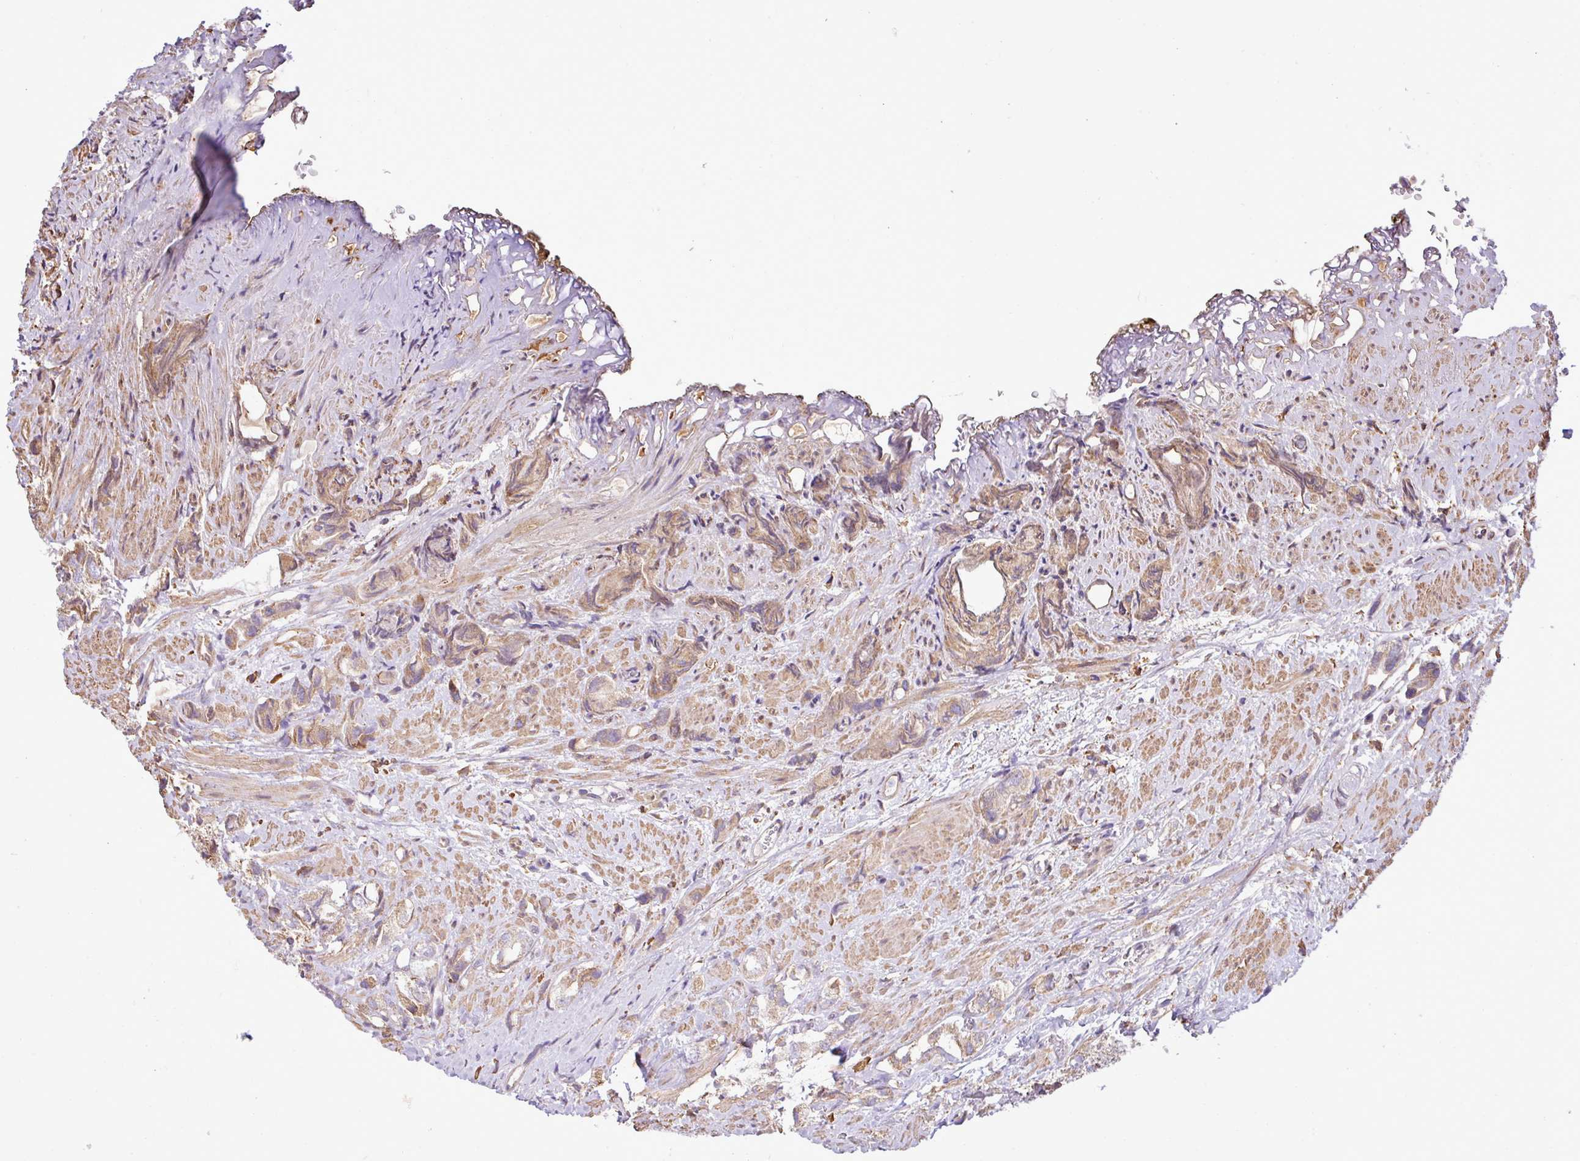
{"staining": {"intensity": "weak", "quantity": "25%-75%", "location": "cytoplasmic/membranous"}, "tissue": "prostate cancer", "cell_type": "Tumor cells", "image_type": "cancer", "snomed": [{"axis": "morphology", "description": "Adenocarcinoma, High grade"}, {"axis": "topography", "description": "Prostate"}], "caption": "Prostate cancer stained with DAB (3,3'-diaminobenzidine) immunohistochemistry (IHC) demonstrates low levels of weak cytoplasmic/membranous expression in about 25%-75% of tumor cells. The staining was performed using DAB, with brown indicating positive protein expression. Nuclei are stained blue with hematoxylin.", "gene": "ZSCAN5A", "patient": {"sex": "male", "age": 82}}